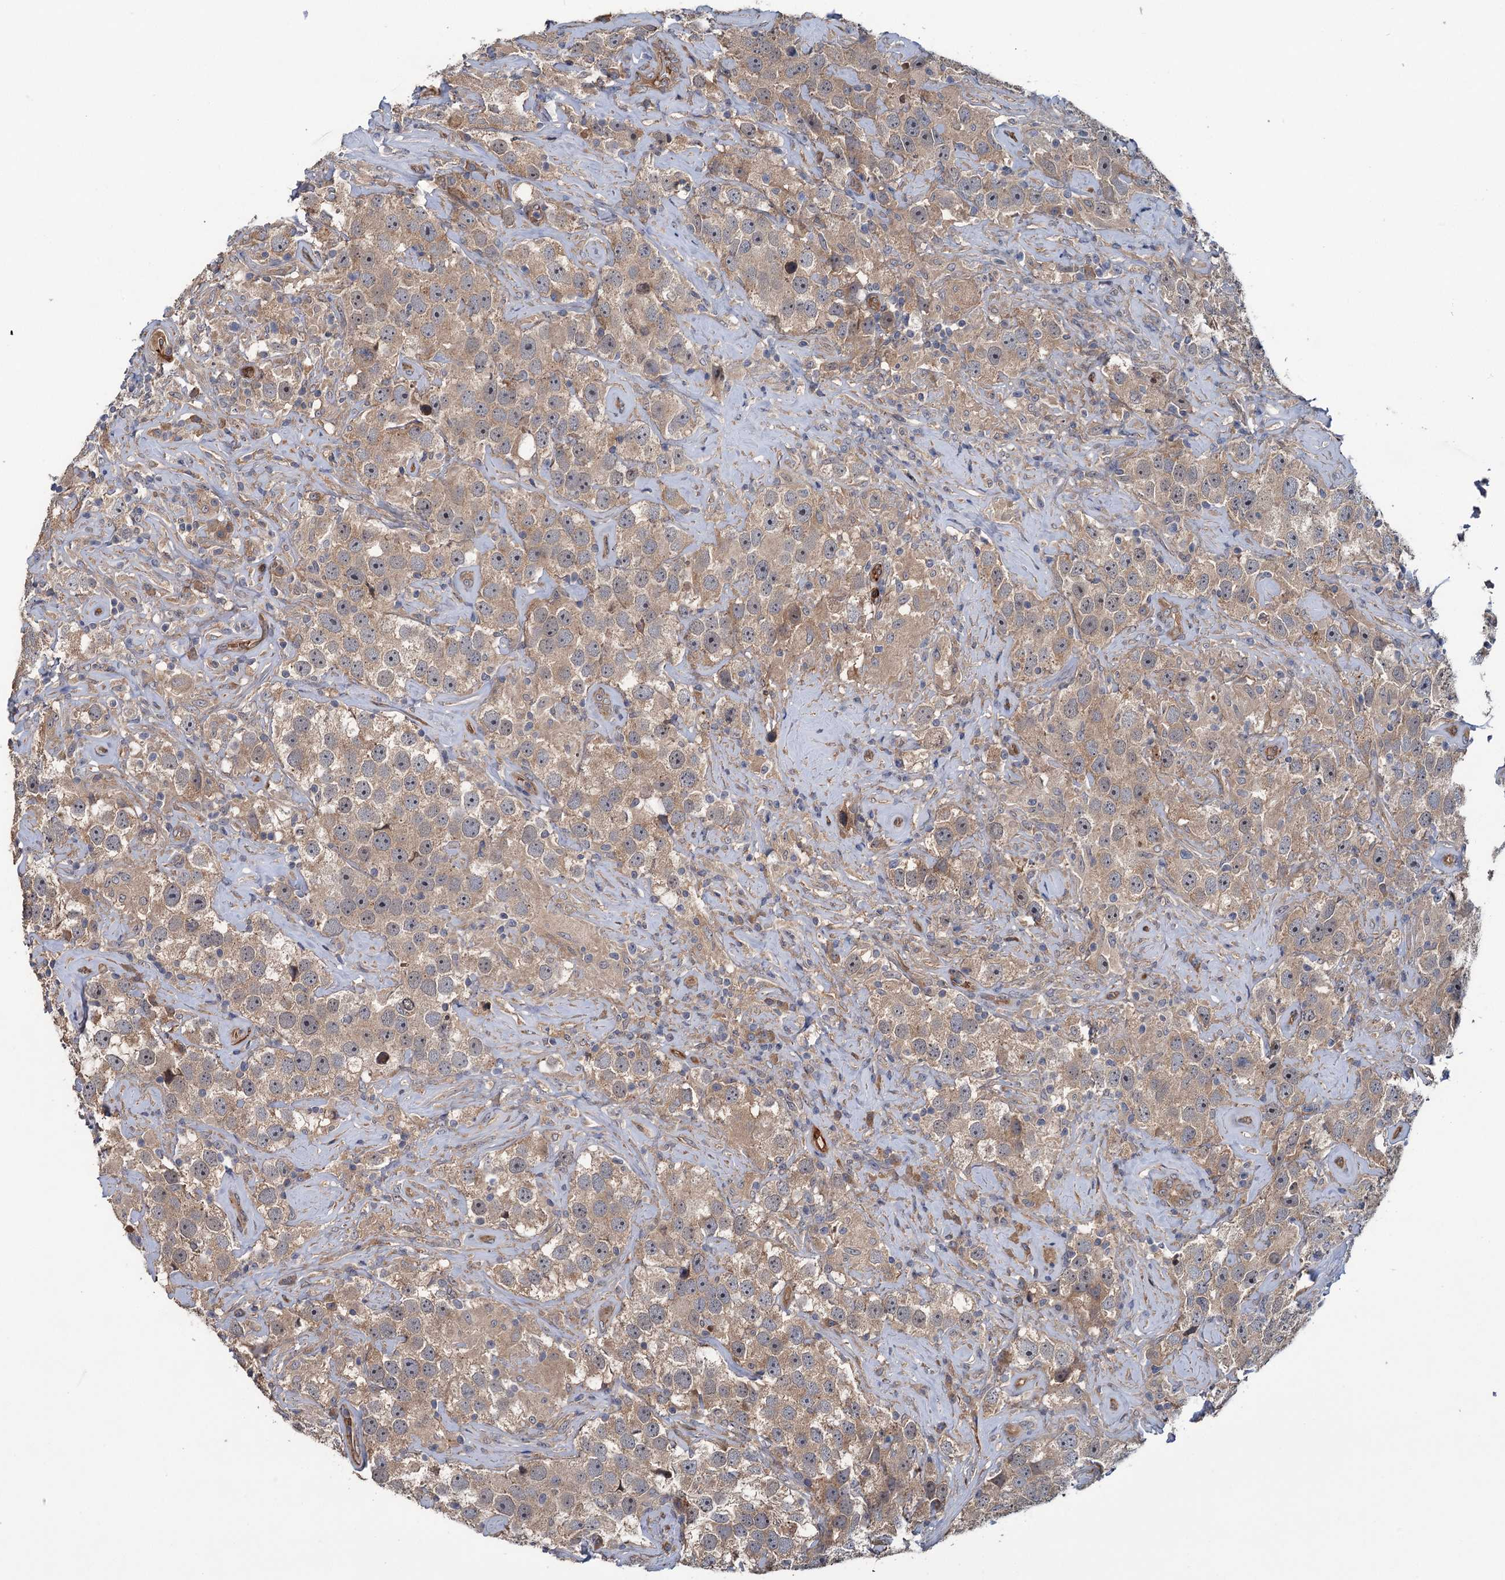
{"staining": {"intensity": "weak", "quantity": ">75%", "location": "cytoplasmic/membranous"}, "tissue": "testis cancer", "cell_type": "Tumor cells", "image_type": "cancer", "snomed": [{"axis": "morphology", "description": "Seminoma, NOS"}, {"axis": "topography", "description": "Testis"}], "caption": "A brown stain labels weak cytoplasmic/membranous staining of a protein in human testis cancer tumor cells.", "gene": "PKN2", "patient": {"sex": "male", "age": 49}}